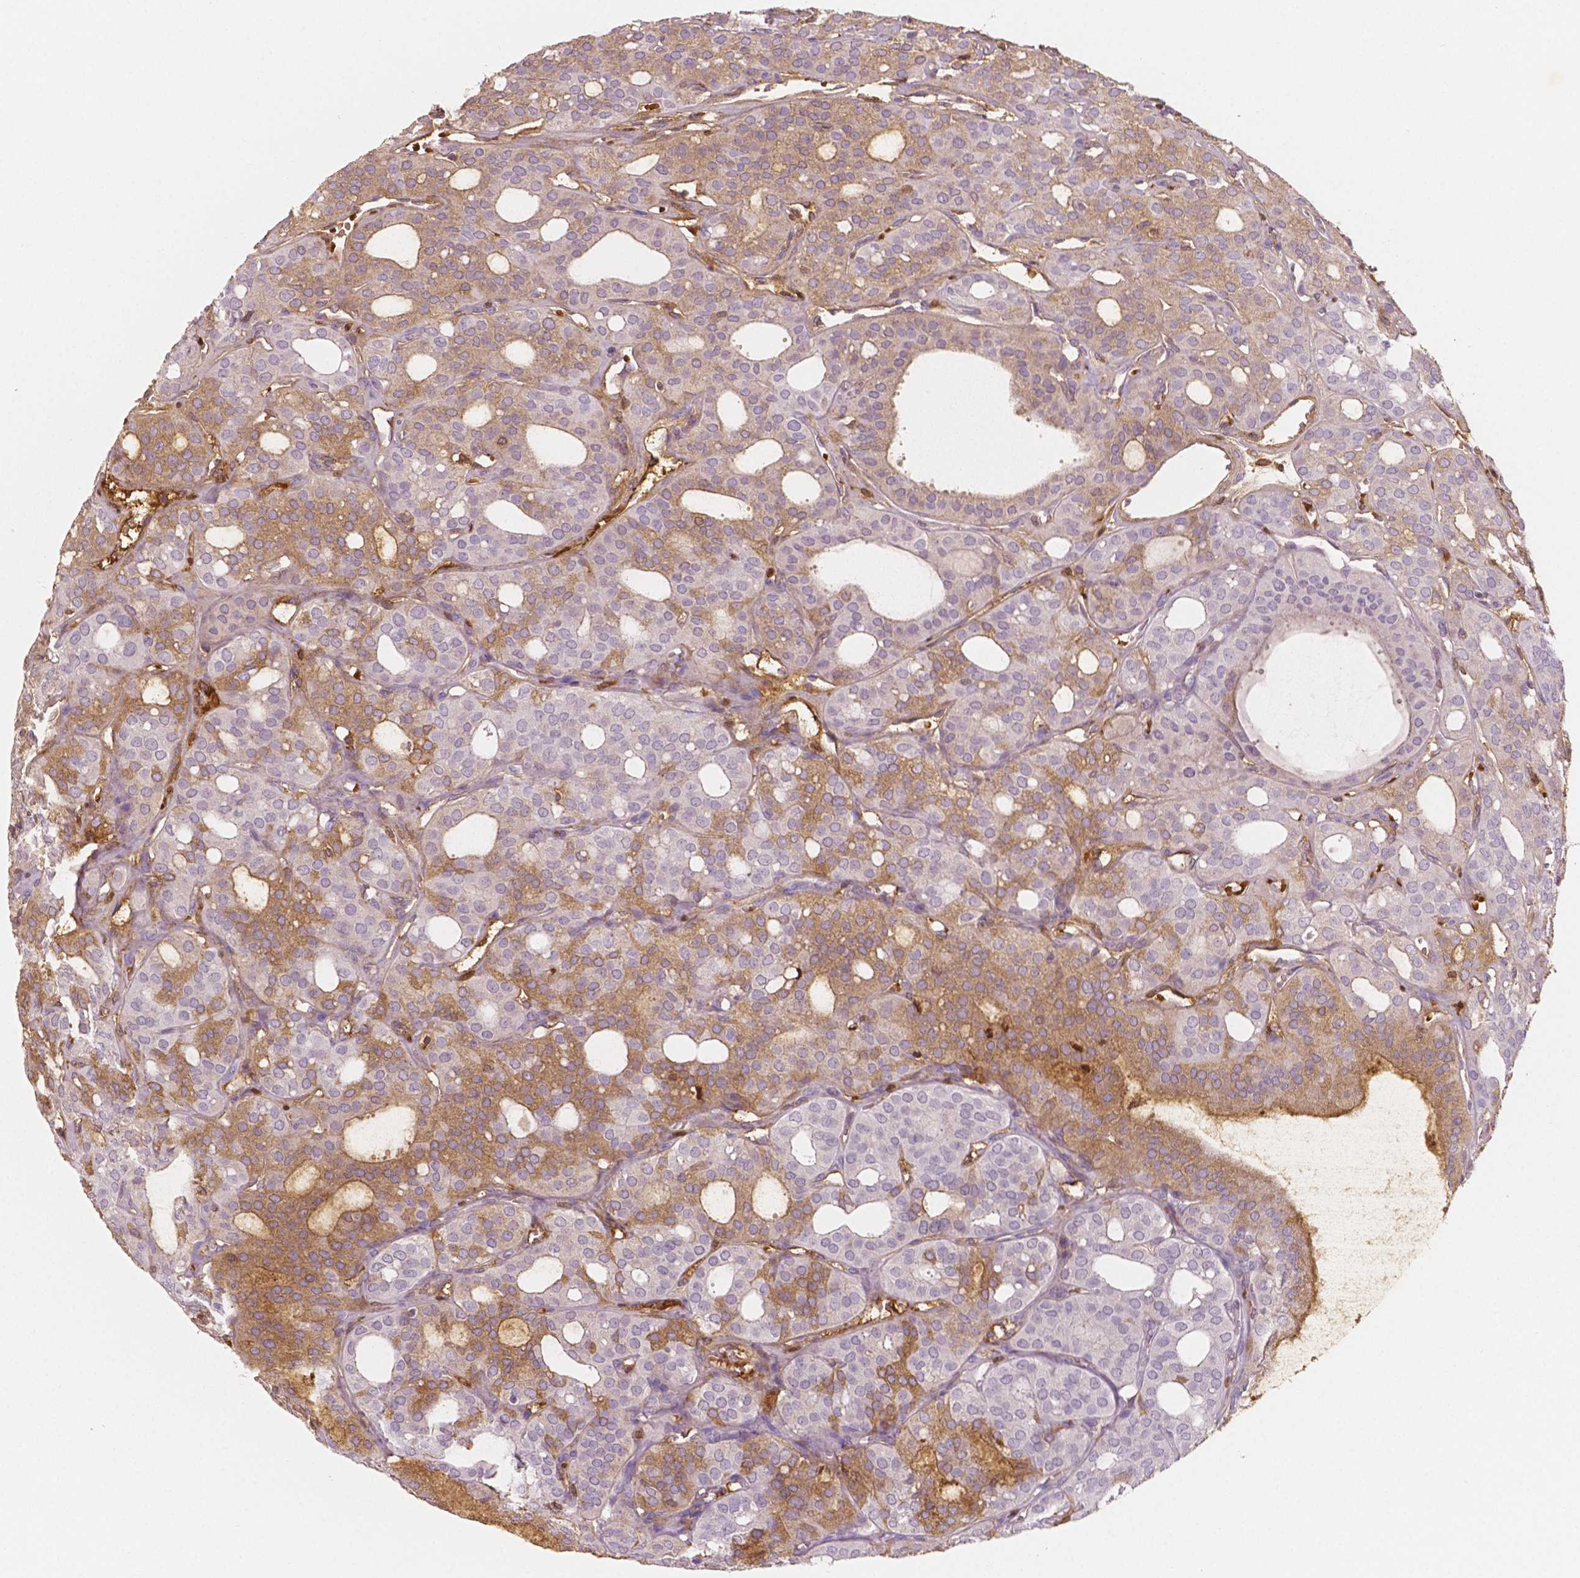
{"staining": {"intensity": "moderate", "quantity": "25%-75%", "location": "cytoplasmic/membranous"}, "tissue": "thyroid cancer", "cell_type": "Tumor cells", "image_type": "cancer", "snomed": [{"axis": "morphology", "description": "Follicular adenoma carcinoma, NOS"}, {"axis": "topography", "description": "Thyroid gland"}], "caption": "Thyroid cancer was stained to show a protein in brown. There is medium levels of moderate cytoplasmic/membranous positivity in approximately 25%-75% of tumor cells.", "gene": "APOA4", "patient": {"sex": "male", "age": 75}}